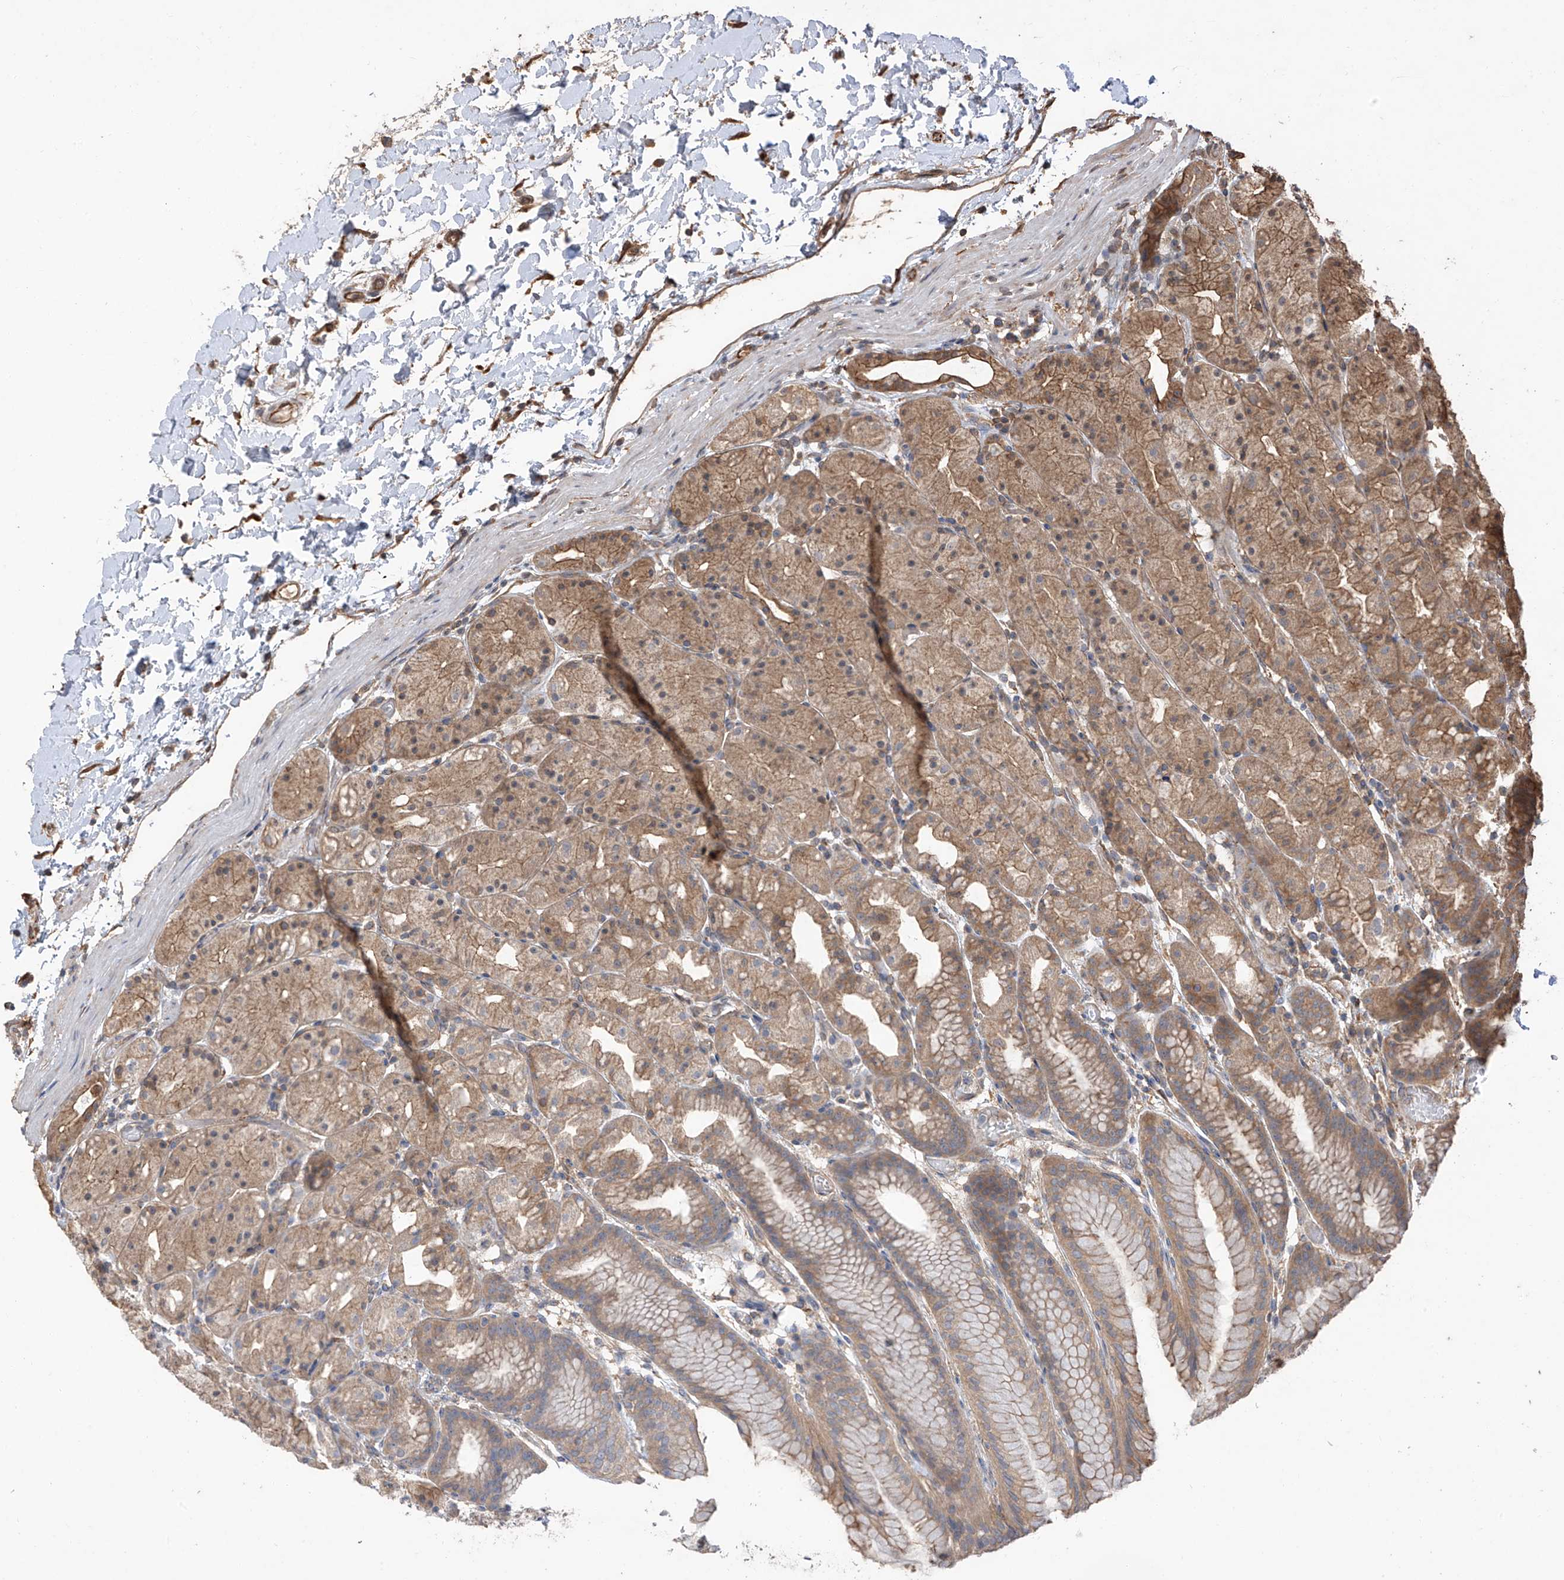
{"staining": {"intensity": "moderate", "quantity": ">75%", "location": "cytoplasmic/membranous"}, "tissue": "stomach", "cell_type": "Glandular cells", "image_type": "normal", "snomed": [{"axis": "morphology", "description": "Normal tissue, NOS"}, {"axis": "topography", "description": "Stomach, upper"}], "caption": "Immunohistochemistry of unremarkable human stomach demonstrates medium levels of moderate cytoplasmic/membranous positivity in approximately >75% of glandular cells. (Brightfield microscopy of DAB IHC at high magnification).", "gene": "AGBL5", "patient": {"sex": "male", "age": 48}}